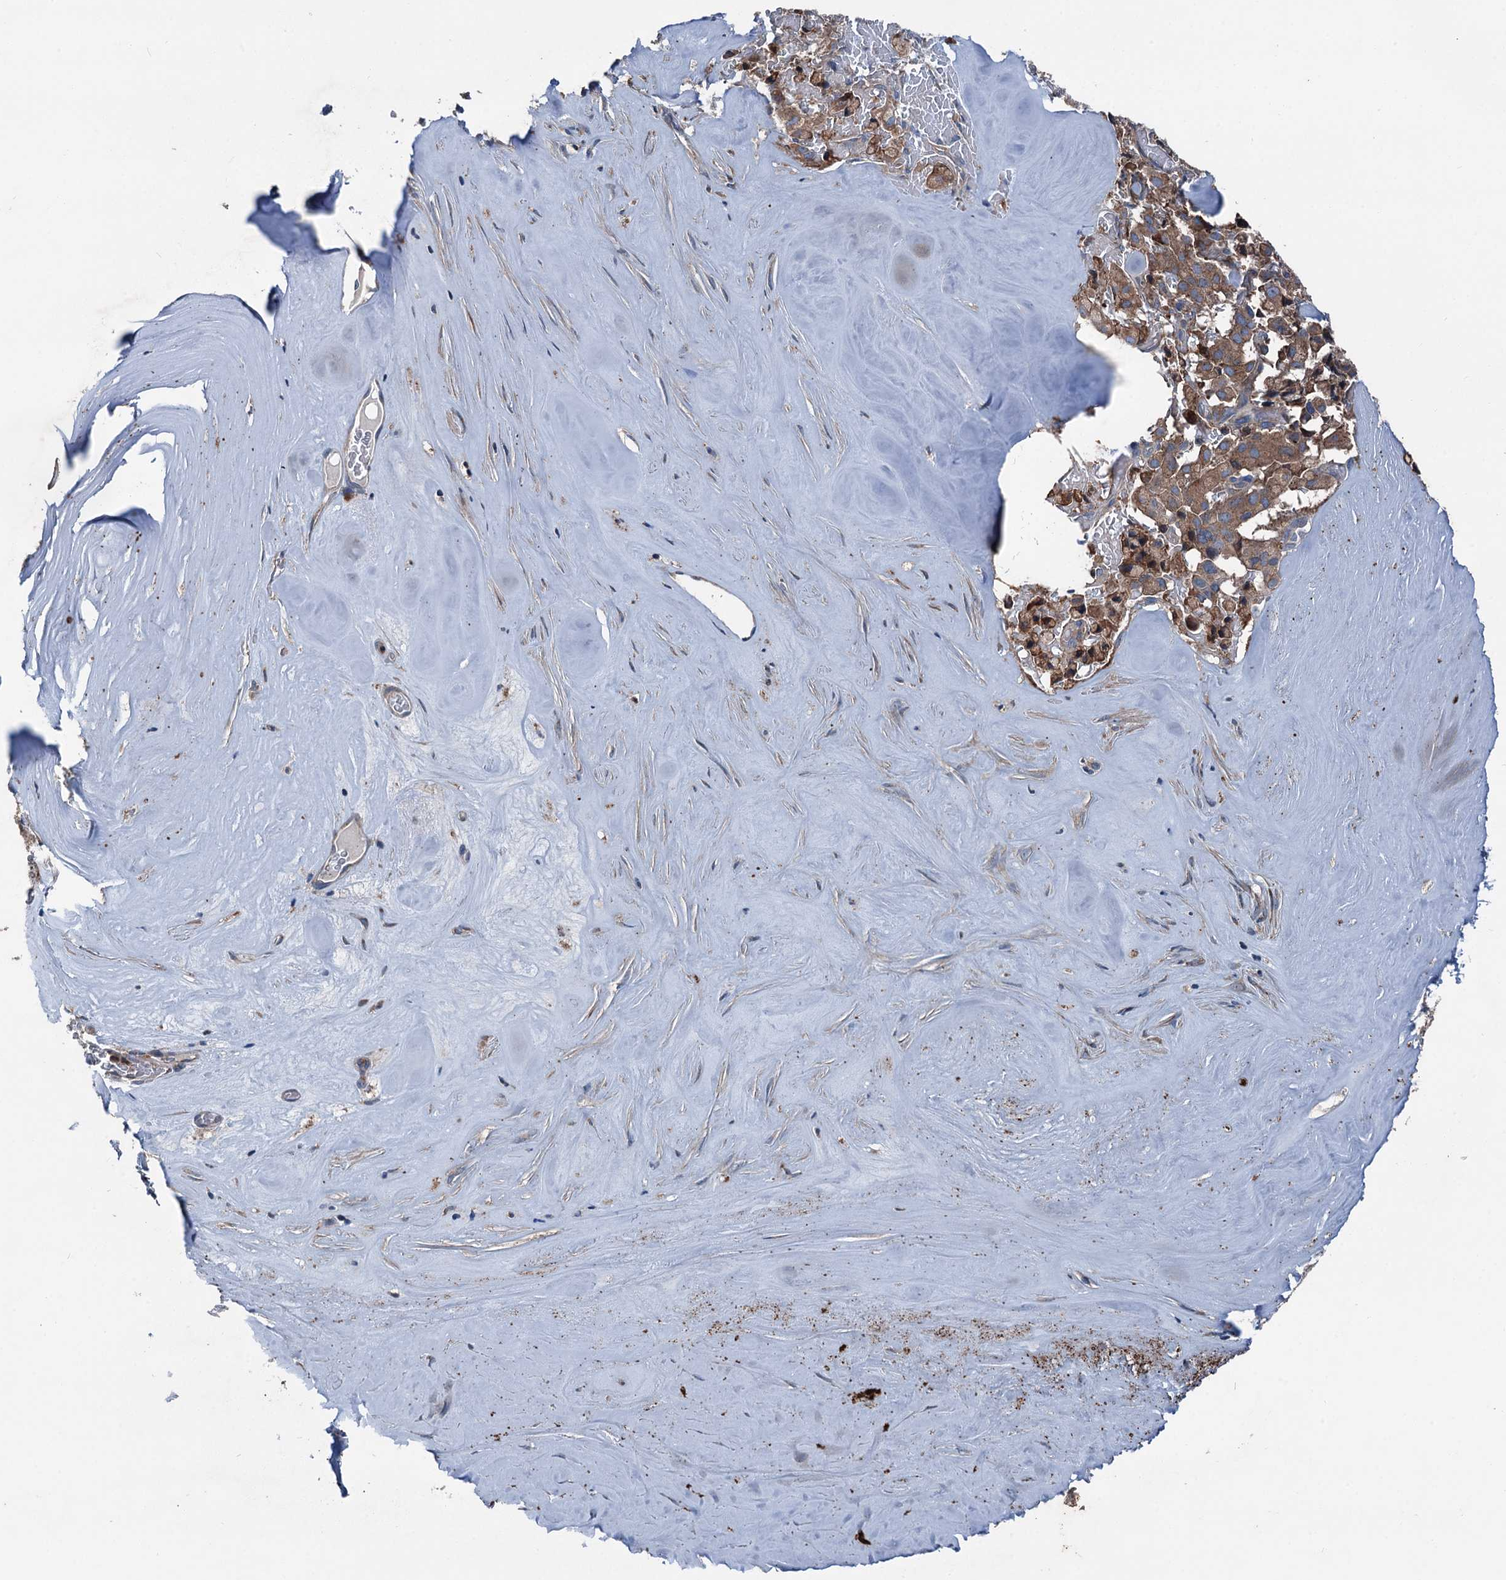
{"staining": {"intensity": "moderate", "quantity": ">75%", "location": "cytoplasmic/membranous"}, "tissue": "pancreatic cancer", "cell_type": "Tumor cells", "image_type": "cancer", "snomed": [{"axis": "morphology", "description": "Adenocarcinoma, NOS"}, {"axis": "topography", "description": "Pancreas"}], "caption": "Immunohistochemistry (IHC) histopathology image of human adenocarcinoma (pancreatic) stained for a protein (brown), which reveals medium levels of moderate cytoplasmic/membranous staining in approximately >75% of tumor cells.", "gene": "RUFY1", "patient": {"sex": "male", "age": 65}}